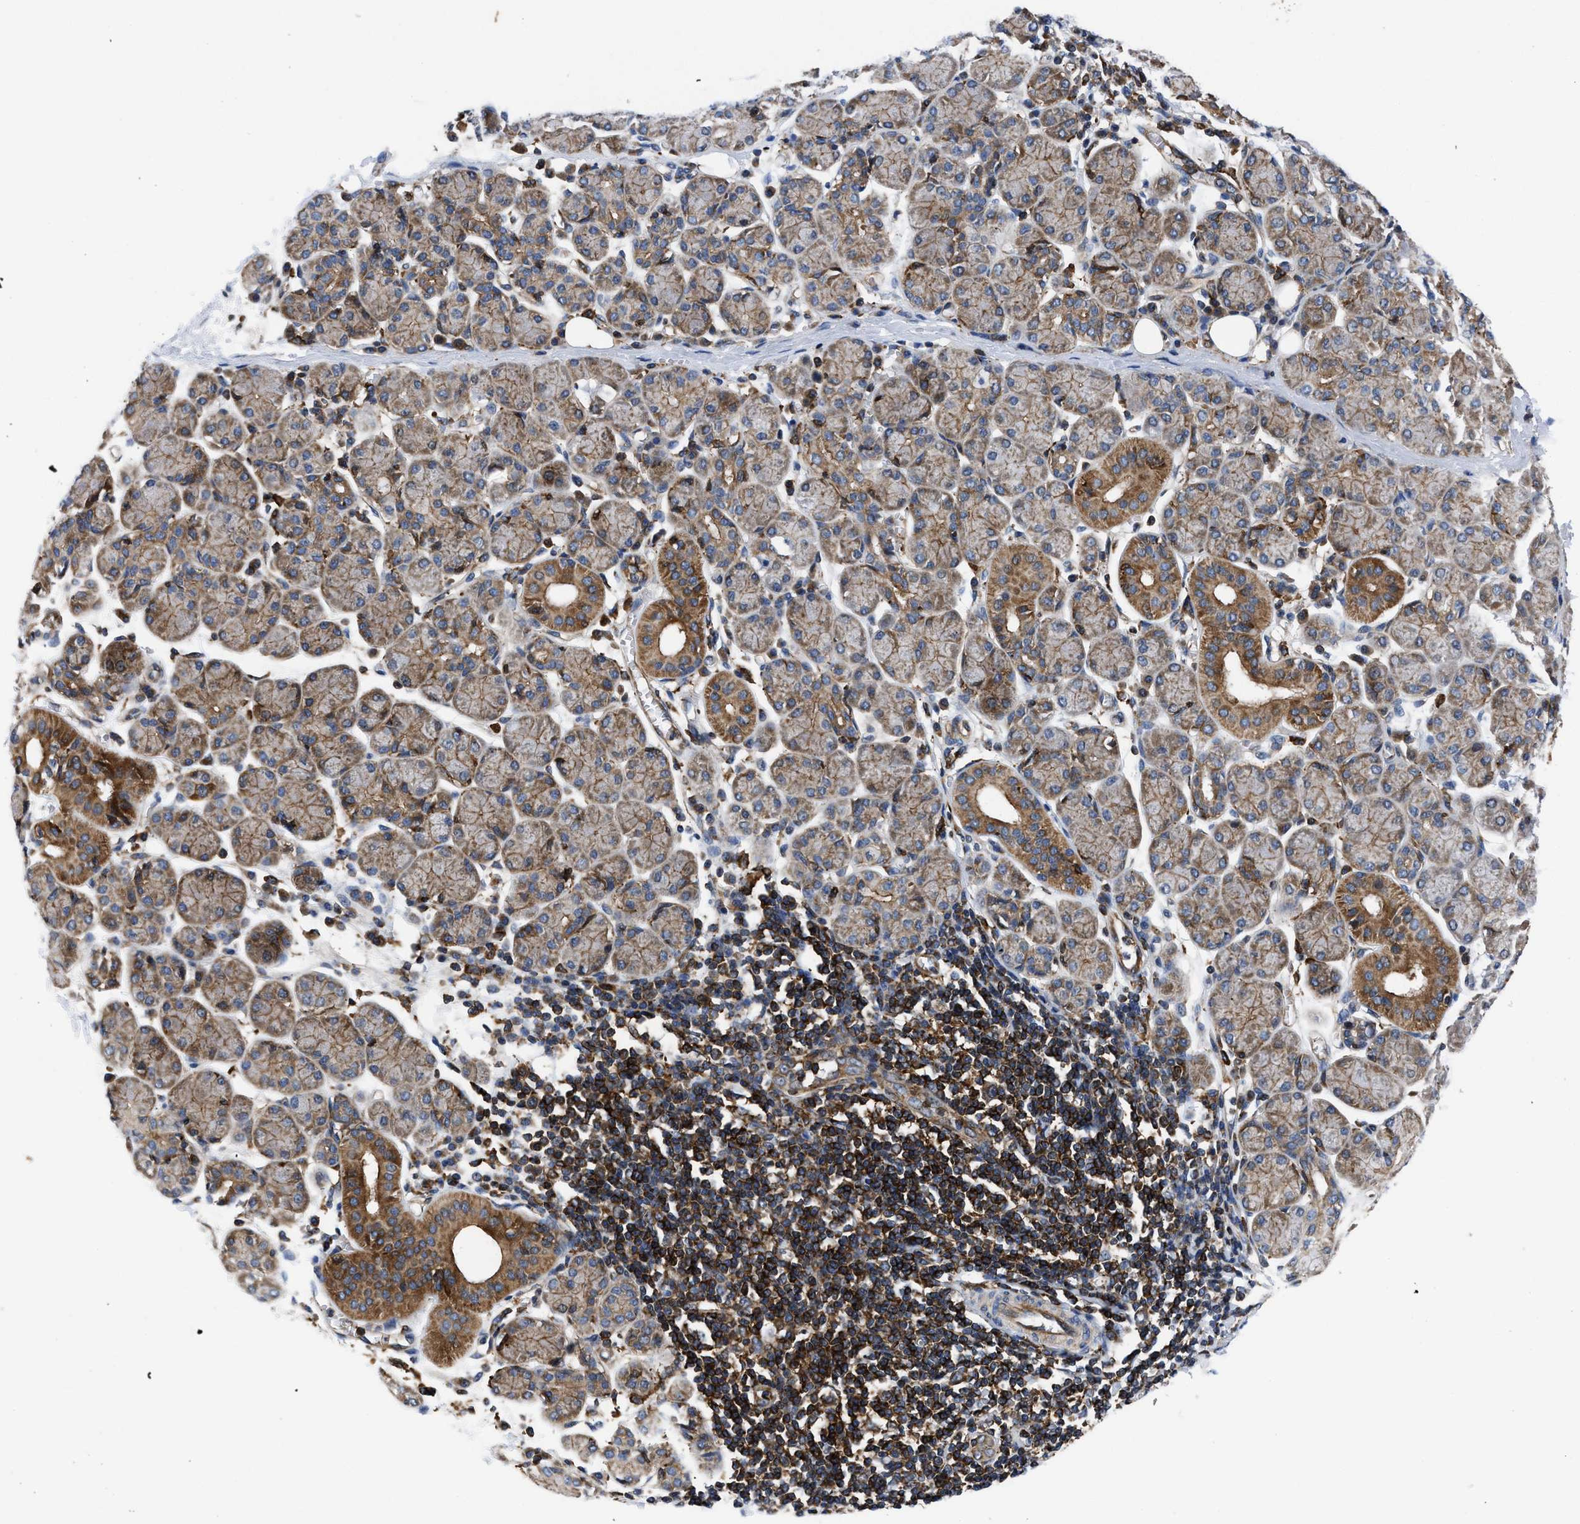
{"staining": {"intensity": "moderate", "quantity": "25%-75%", "location": "cytoplasmic/membranous"}, "tissue": "salivary gland", "cell_type": "Glandular cells", "image_type": "normal", "snomed": [{"axis": "morphology", "description": "Normal tissue, NOS"}, {"axis": "morphology", "description": "Inflammation, NOS"}, {"axis": "topography", "description": "Lymph node"}, {"axis": "topography", "description": "Salivary gland"}], "caption": "Protein staining reveals moderate cytoplasmic/membranous expression in approximately 25%-75% of glandular cells in benign salivary gland. (DAB (3,3'-diaminobenzidine) = brown stain, brightfield microscopy at high magnification).", "gene": "SPAST", "patient": {"sex": "male", "age": 3}}